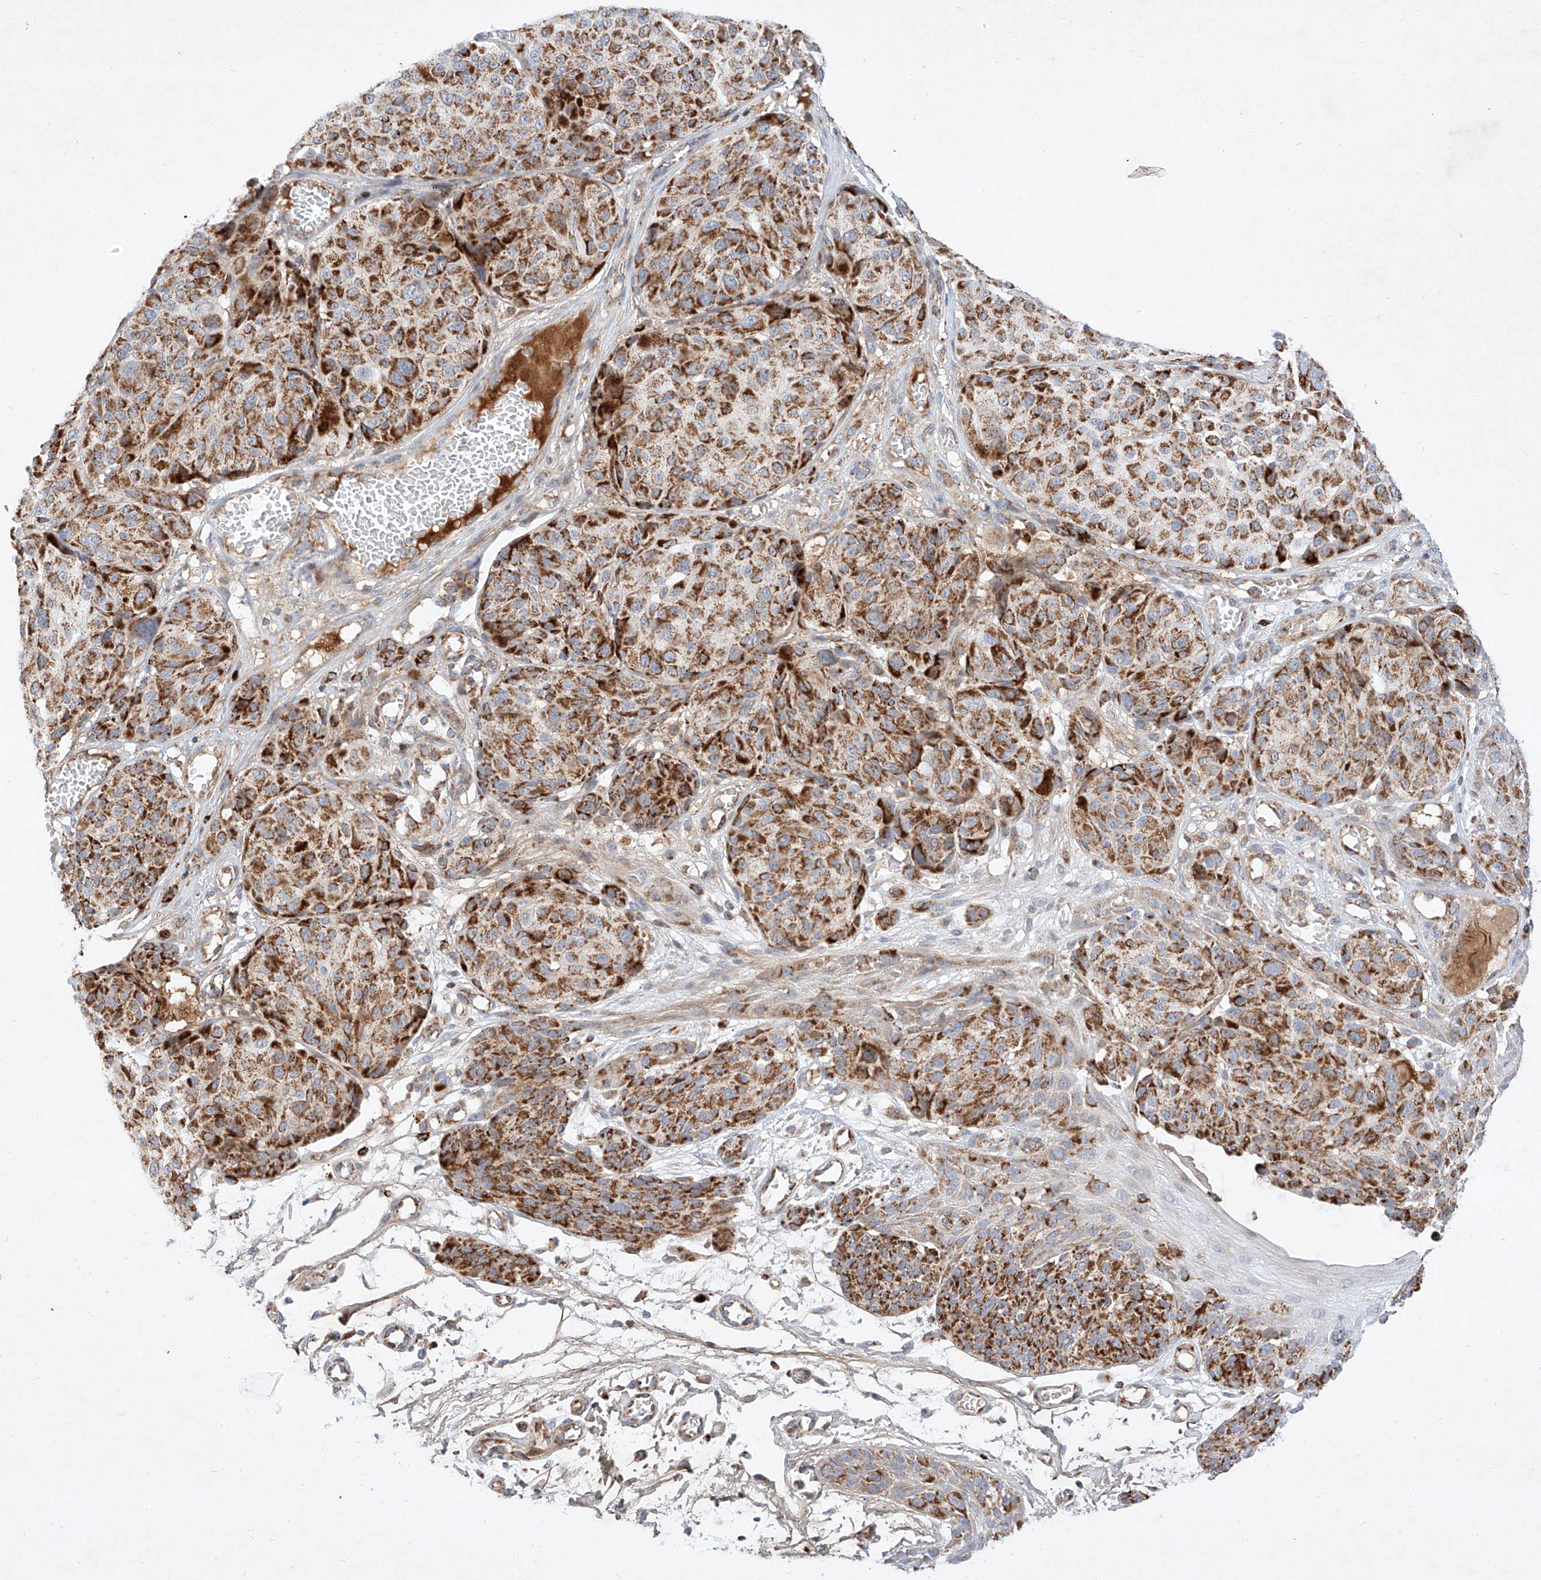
{"staining": {"intensity": "strong", "quantity": ">75%", "location": "cytoplasmic/membranous"}, "tissue": "melanoma", "cell_type": "Tumor cells", "image_type": "cancer", "snomed": [{"axis": "morphology", "description": "Malignant melanoma, NOS"}, {"axis": "topography", "description": "Skin"}], "caption": "This micrograph demonstrates melanoma stained with IHC to label a protein in brown. The cytoplasmic/membranous of tumor cells show strong positivity for the protein. Nuclei are counter-stained blue.", "gene": "OSGEPL1", "patient": {"sex": "male", "age": 83}}